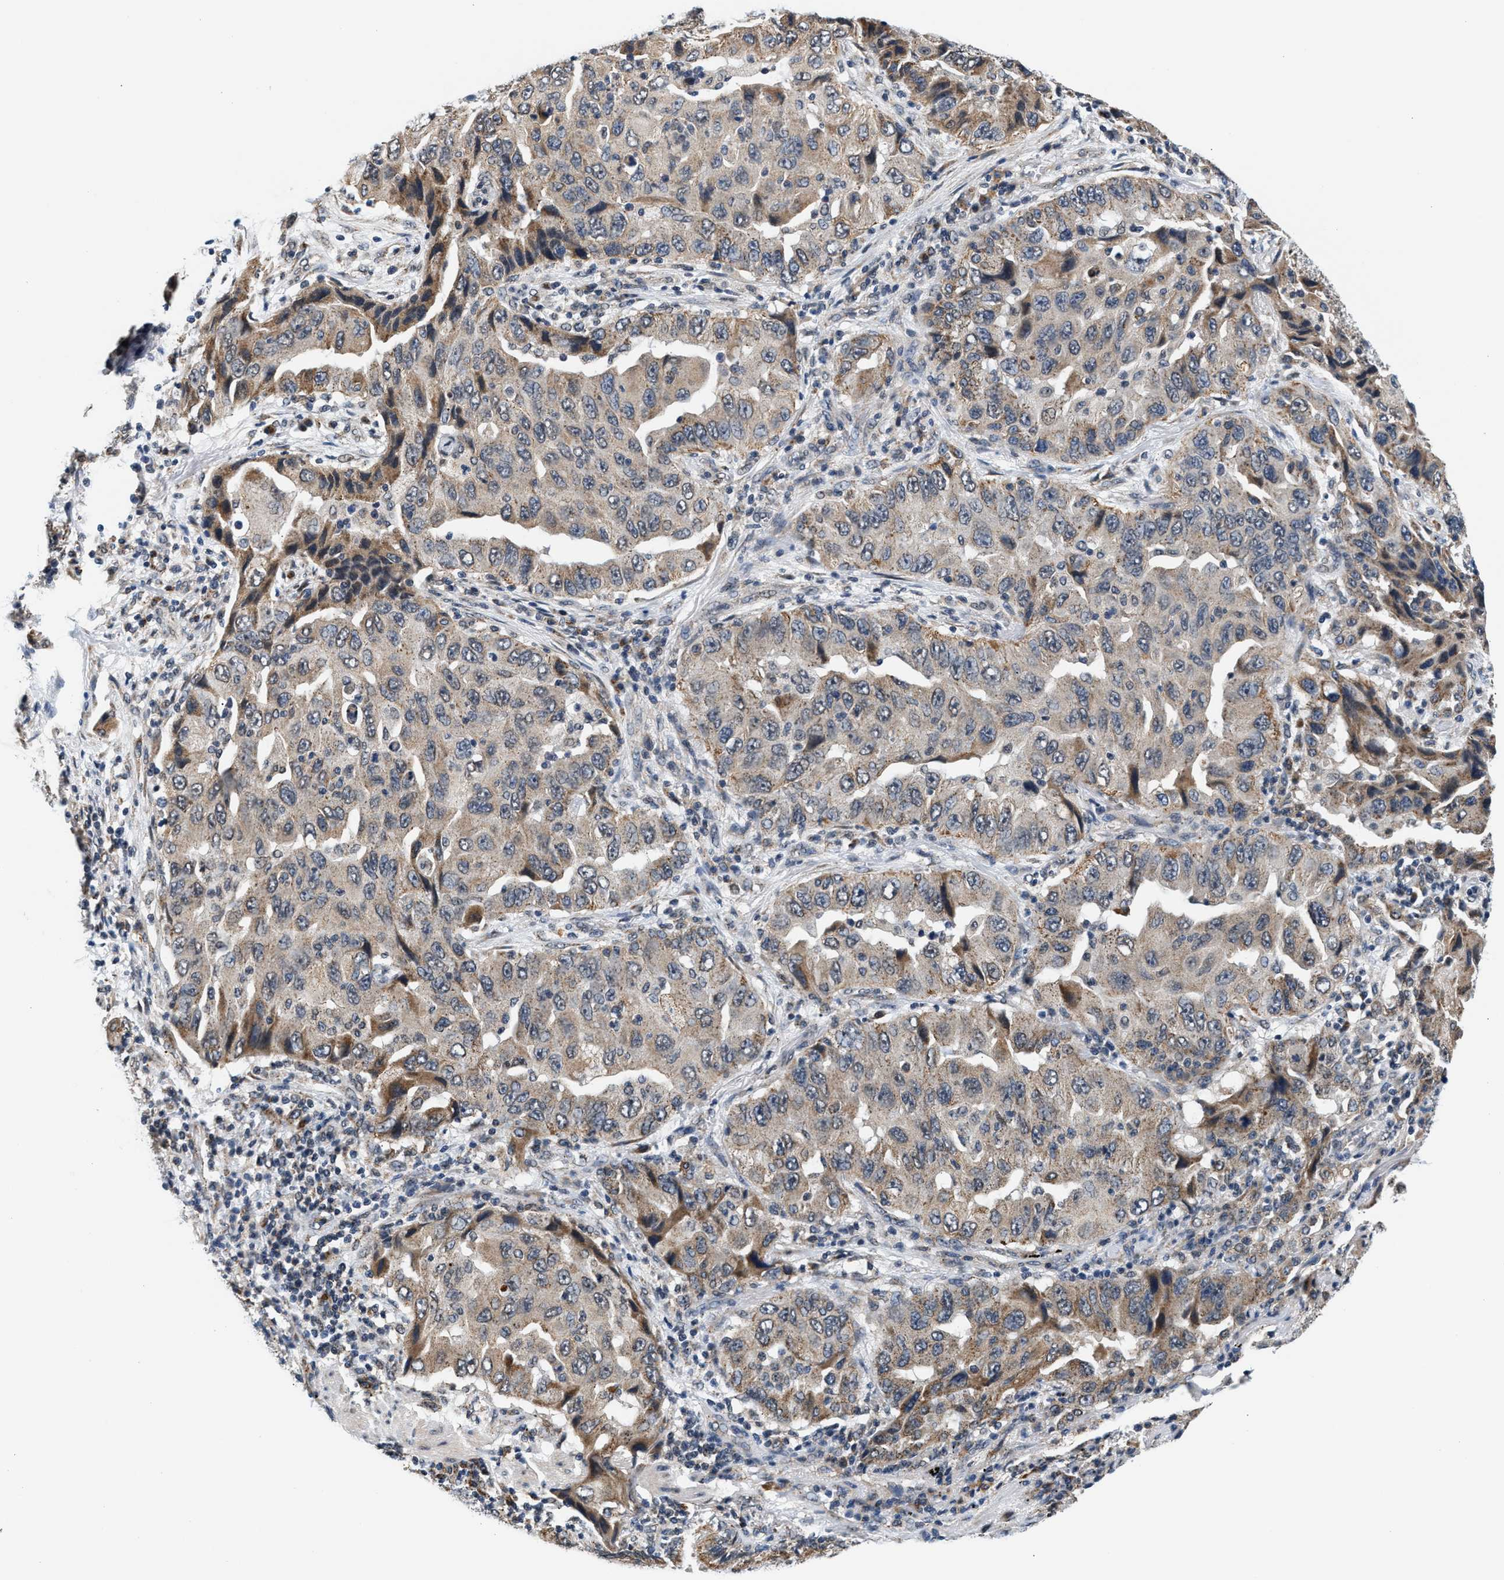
{"staining": {"intensity": "weak", "quantity": ">75%", "location": "cytoplasmic/membranous"}, "tissue": "lung cancer", "cell_type": "Tumor cells", "image_type": "cancer", "snomed": [{"axis": "morphology", "description": "Adenocarcinoma, NOS"}, {"axis": "topography", "description": "Lung"}], "caption": "Adenocarcinoma (lung) stained with a brown dye exhibits weak cytoplasmic/membranous positive positivity in approximately >75% of tumor cells.", "gene": "KCNMB2", "patient": {"sex": "female", "age": 65}}